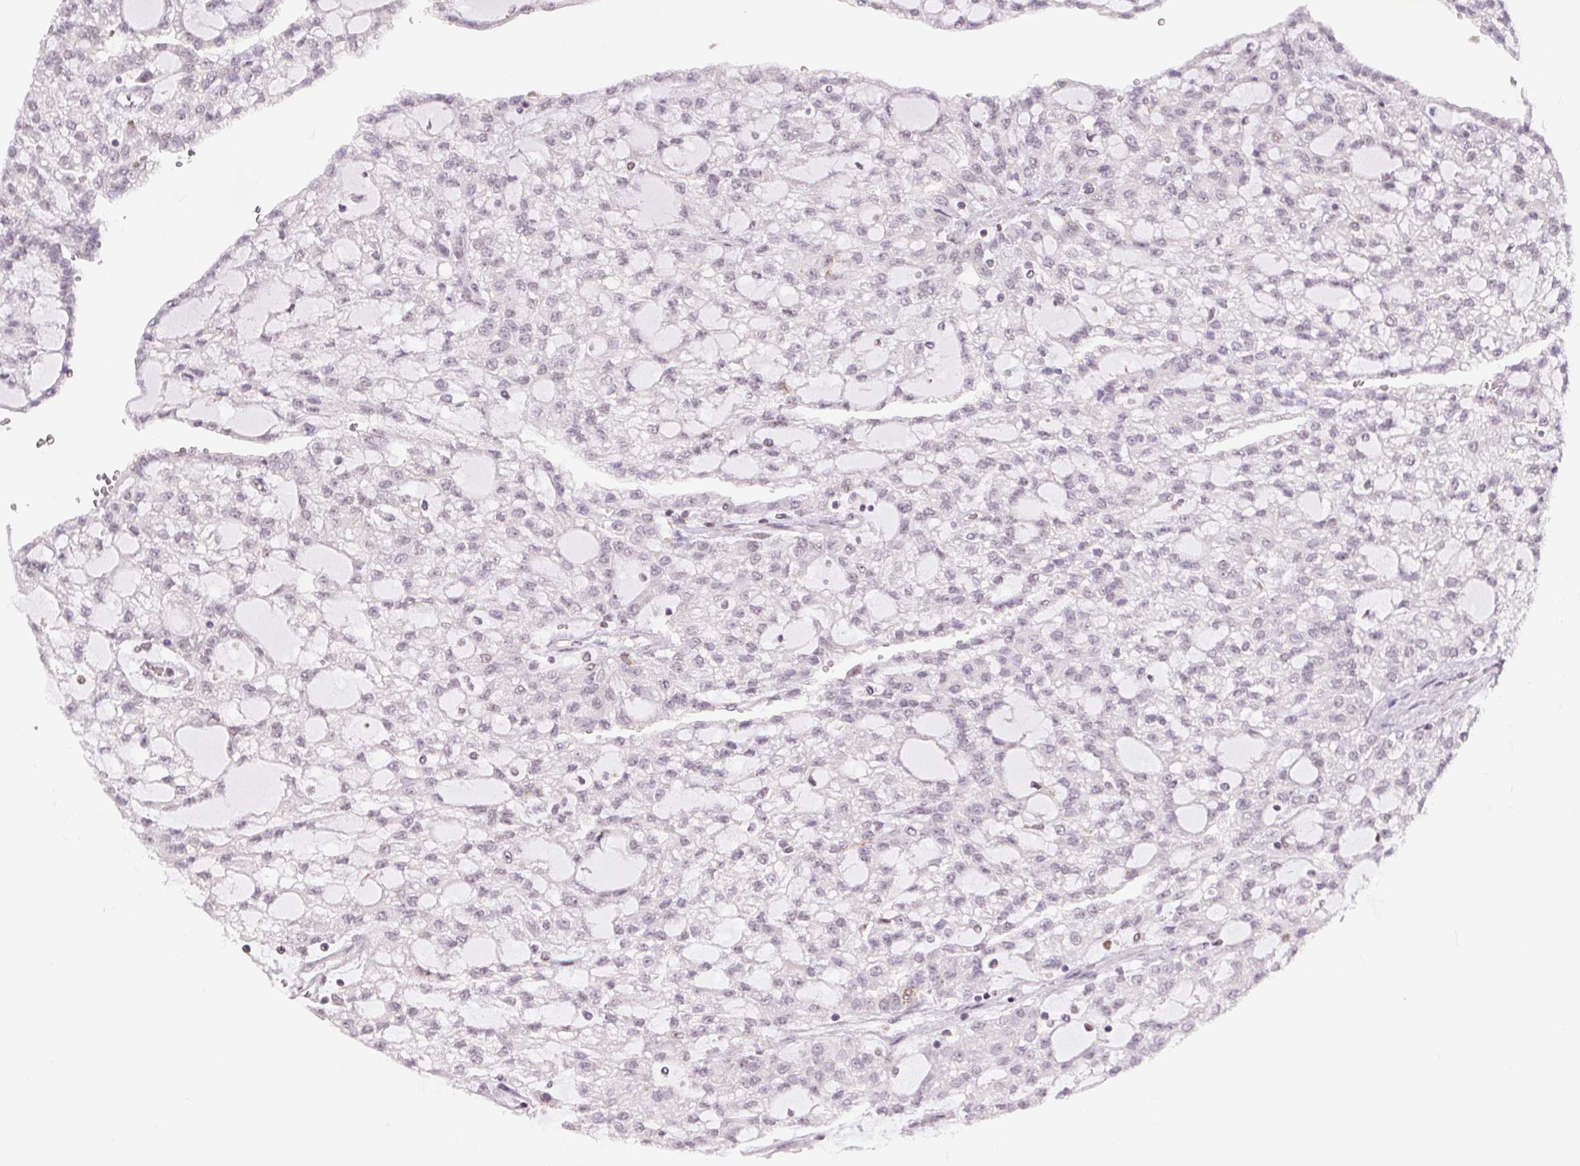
{"staining": {"intensity": "negative", "quantity": "none", "location": "none"}, "tissue": "renal cancer", "cell_type": "Tumor cells", "image_type": "cancer", "snomed": [{"axis": "morphology", "description": "Adenocarcinoma, NOS"}, {"axis": "topography", "description": "Kidney"}], "caption": "Adenocarcinoma (renal) was stained to show a protein in brown. There is no significant staining in tumor cells. Nuclei are stained in blue.", "gene": "NFE2L1", "patient": {"sex": "male", "age": 63}}